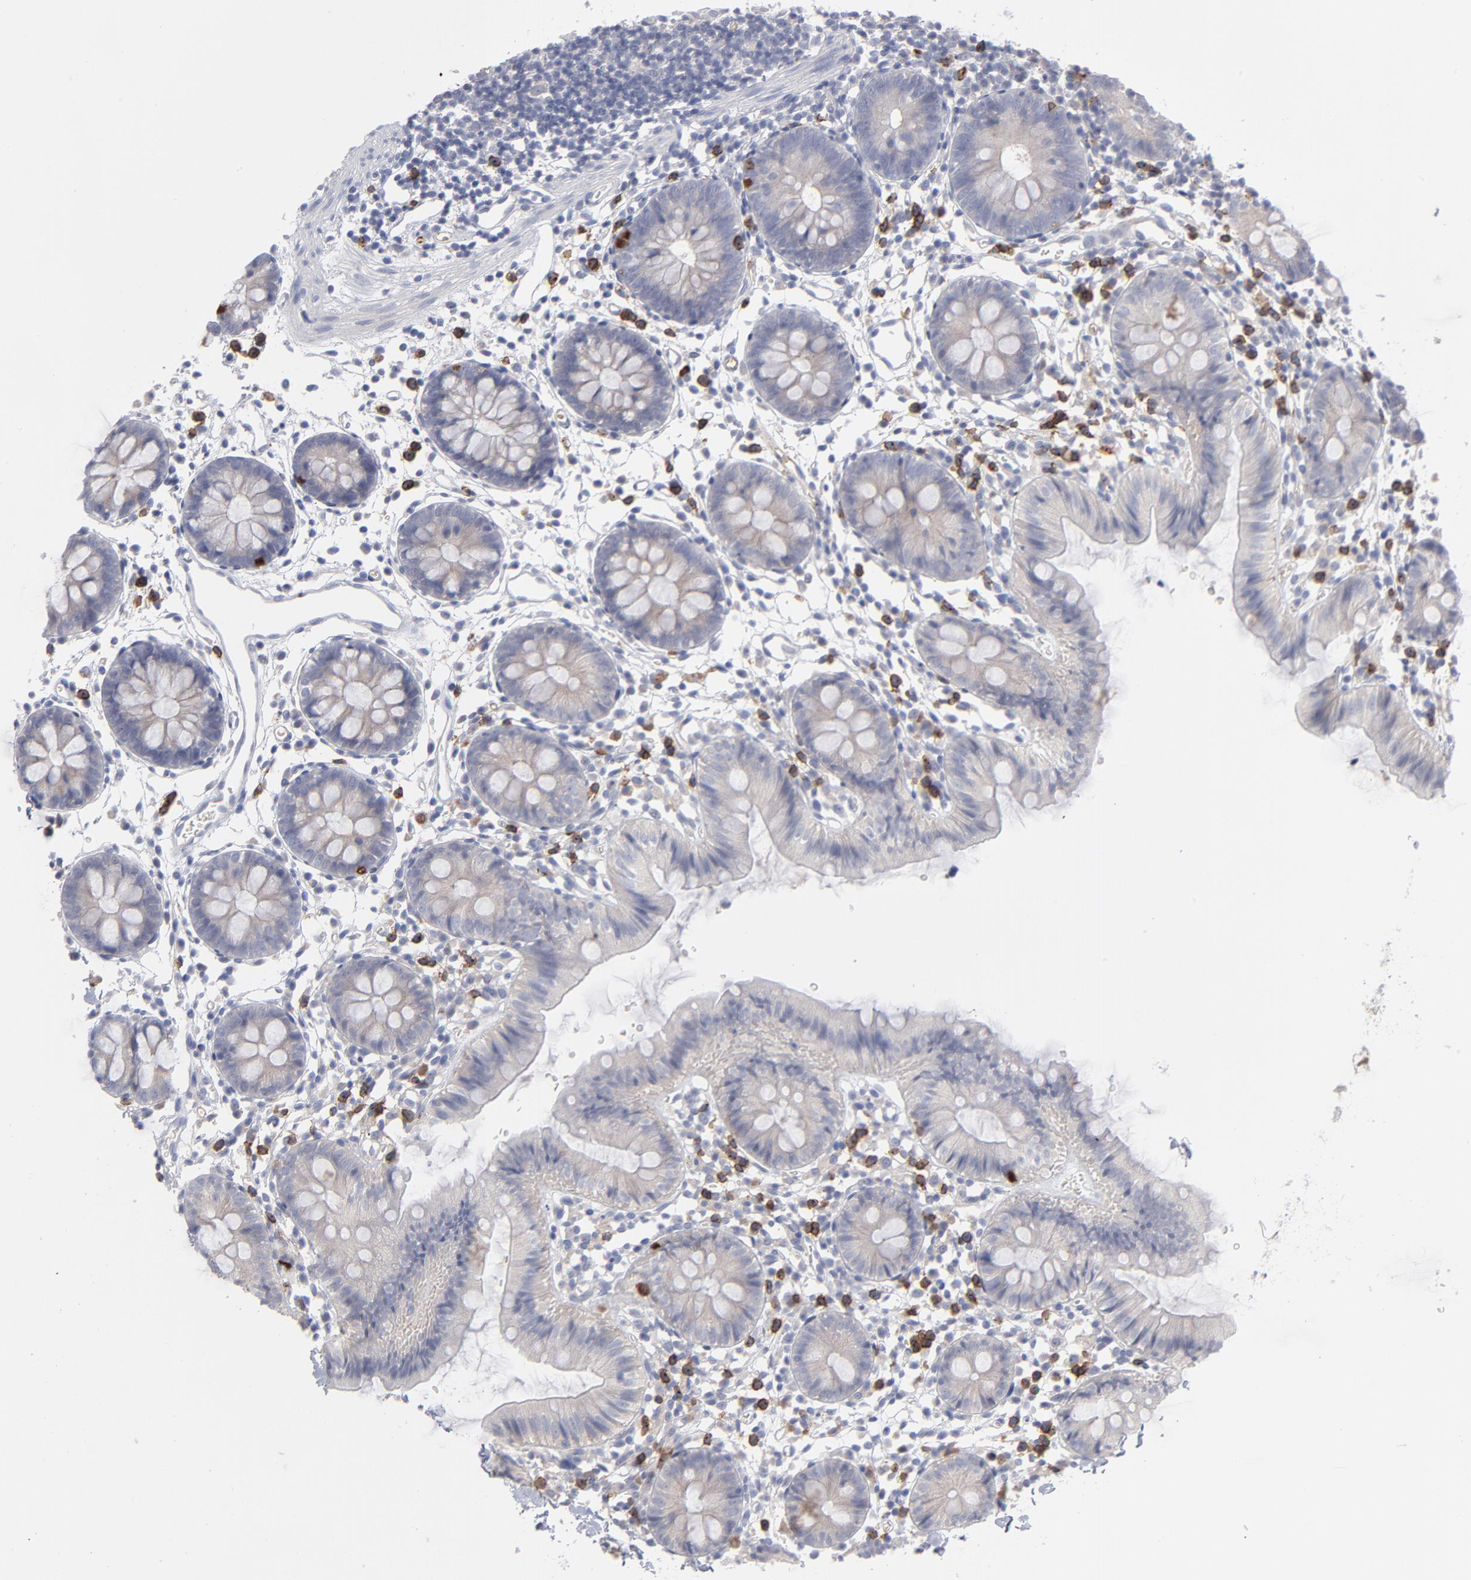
{"staining": {"intensity": "weak", "quantity": "25%-75%", "location": "cytoplasmic/membranous"}, "tissue": "colon", "cell_type": "Glandular cells", "image_type": "normal", "snomed": [{"axis": "morphology", "description": "Normal tissue, NOS"}, {"axis": "topography", "description": "Colon"}], "caption": "Colon stained with immunohistochemistry (IHC) displays weak cytoplasmic/membranous positivity in approximately 25%-75% of glandular cells. The protein is shown in brown color, while the nuclei are stained blue.", "gene": "CCR3", "patient": {"sex": "male", "age": 14}}